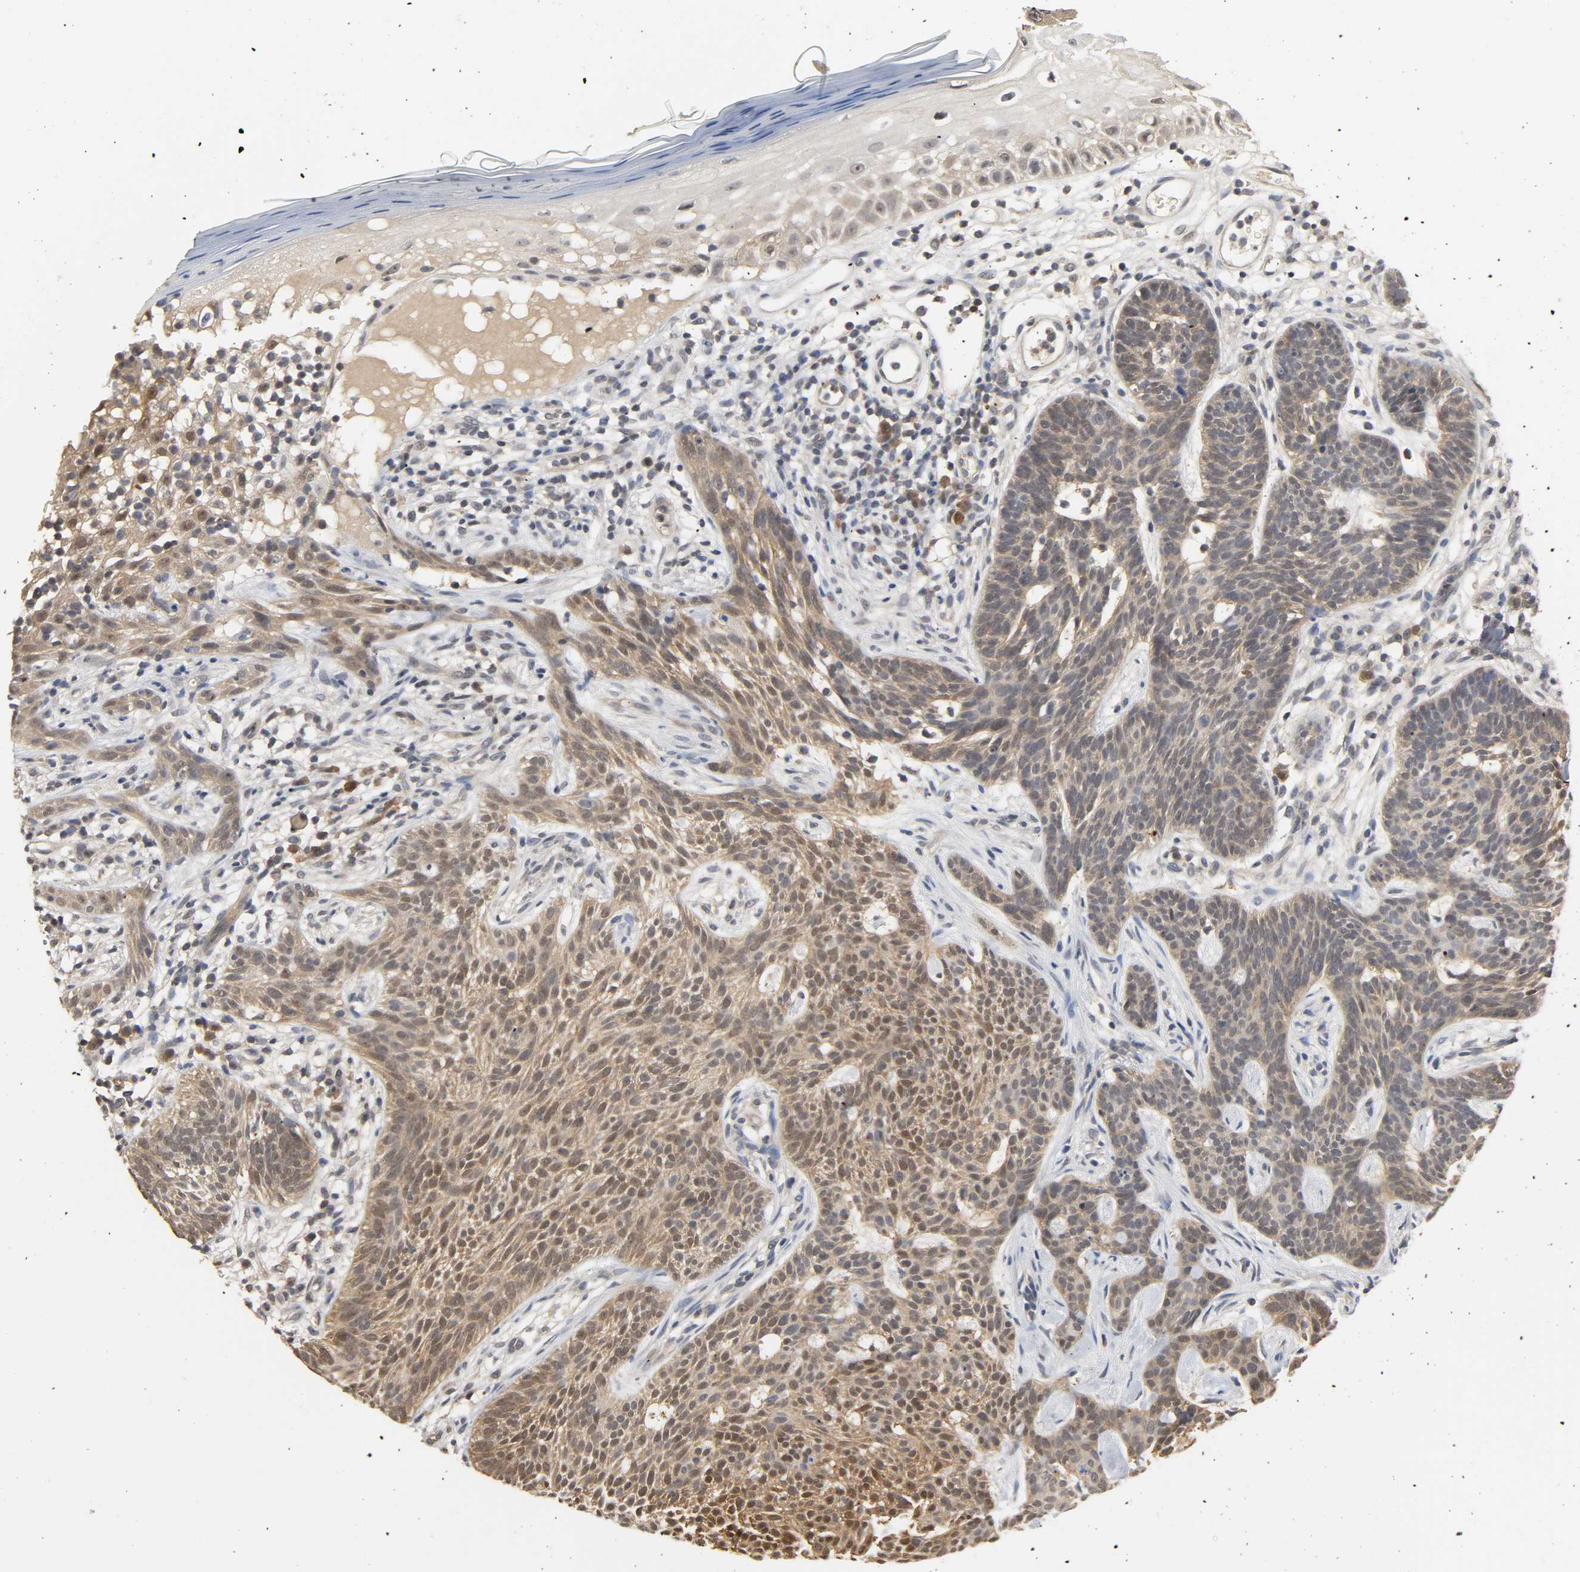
{"staining": {"intensity": "weak", "quantity": ">75%", "location": "cytoplasmic/membranous"}, "tissue": "skin cancer", "cell_type": "Tumor cells", "image_type": "cancer", "snomed": [{"axis": "morphology", "description": "Normal tissue, NOS"}, {"axis": "morphology", "description": "Basal cell carcinoma"}, {"axis": "topography", "description": "Skin"}], "caption": "High-magnification brightfield microscopy of skin basal cell carcinoma stained with DAB (3,3'-diaminobenzidine) (brown) and counterstained with hematoxylin (blue). tumor cells exhibit weak cytoplasmic/membranous staining is identified in about>75% of cells.", "gene": "MIF", "patient": {"sex": "female", "age": 69}}